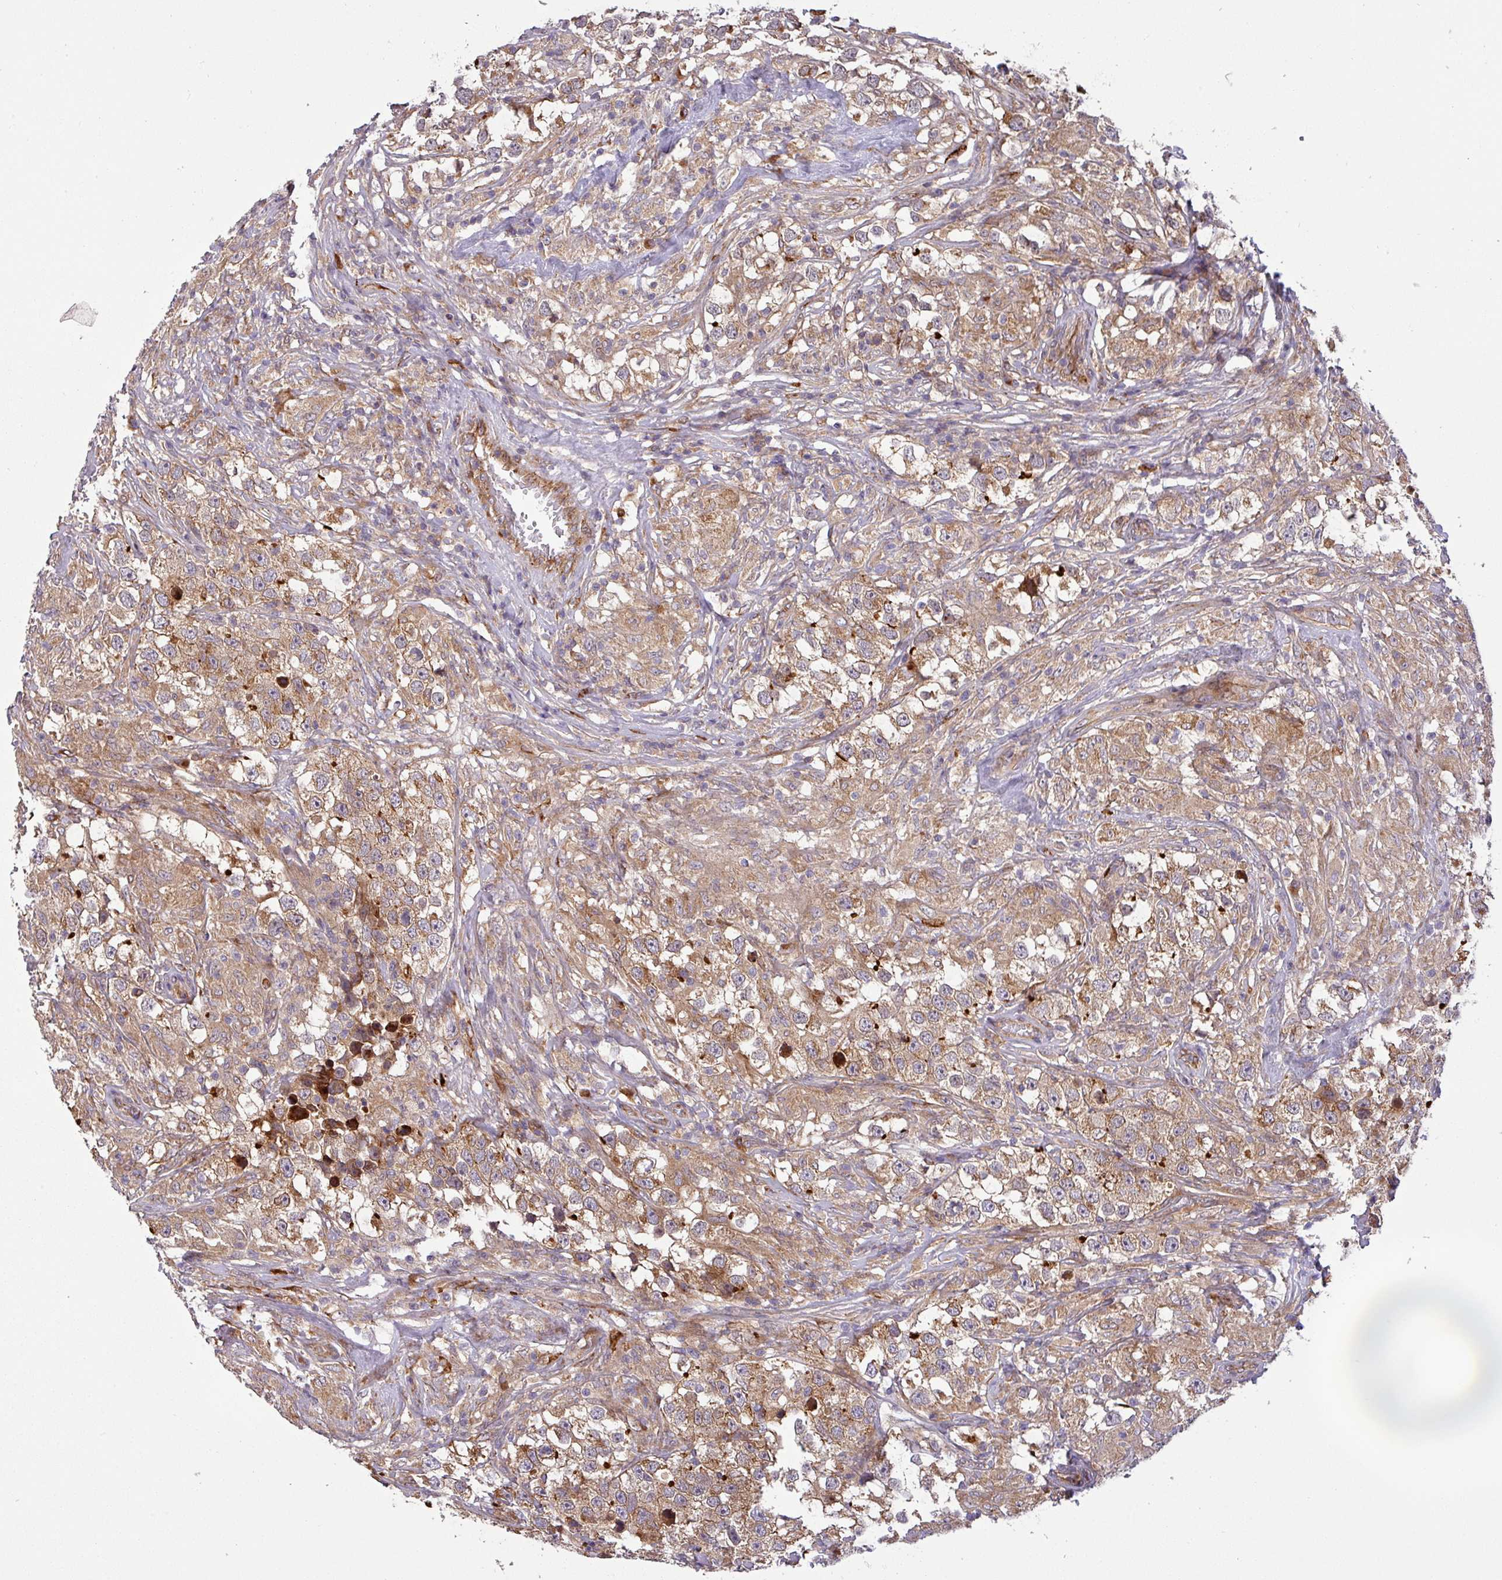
{"staining": {"intensity": "moderate", "quantity": ">75%", "location": "cytoplasmic/membranous"}, "tissue": "testis cancer", "cell_type": "Tumor cells", "image_type": "cancer", "snomed": [{"axis": "morphology", "description": "Seminoma, NOS"}, {"axis": "topography", "description": "Testis"}], "caption": "A medium amount of moderate cytoplasmic/membranous expression is identified in about >75% of tumor cells in seminoma (testis) tissue. (IHC, brightfield microscopy, high magnification).", "gene": "ART1", "patient": {"sex": "male", "age": 46}}